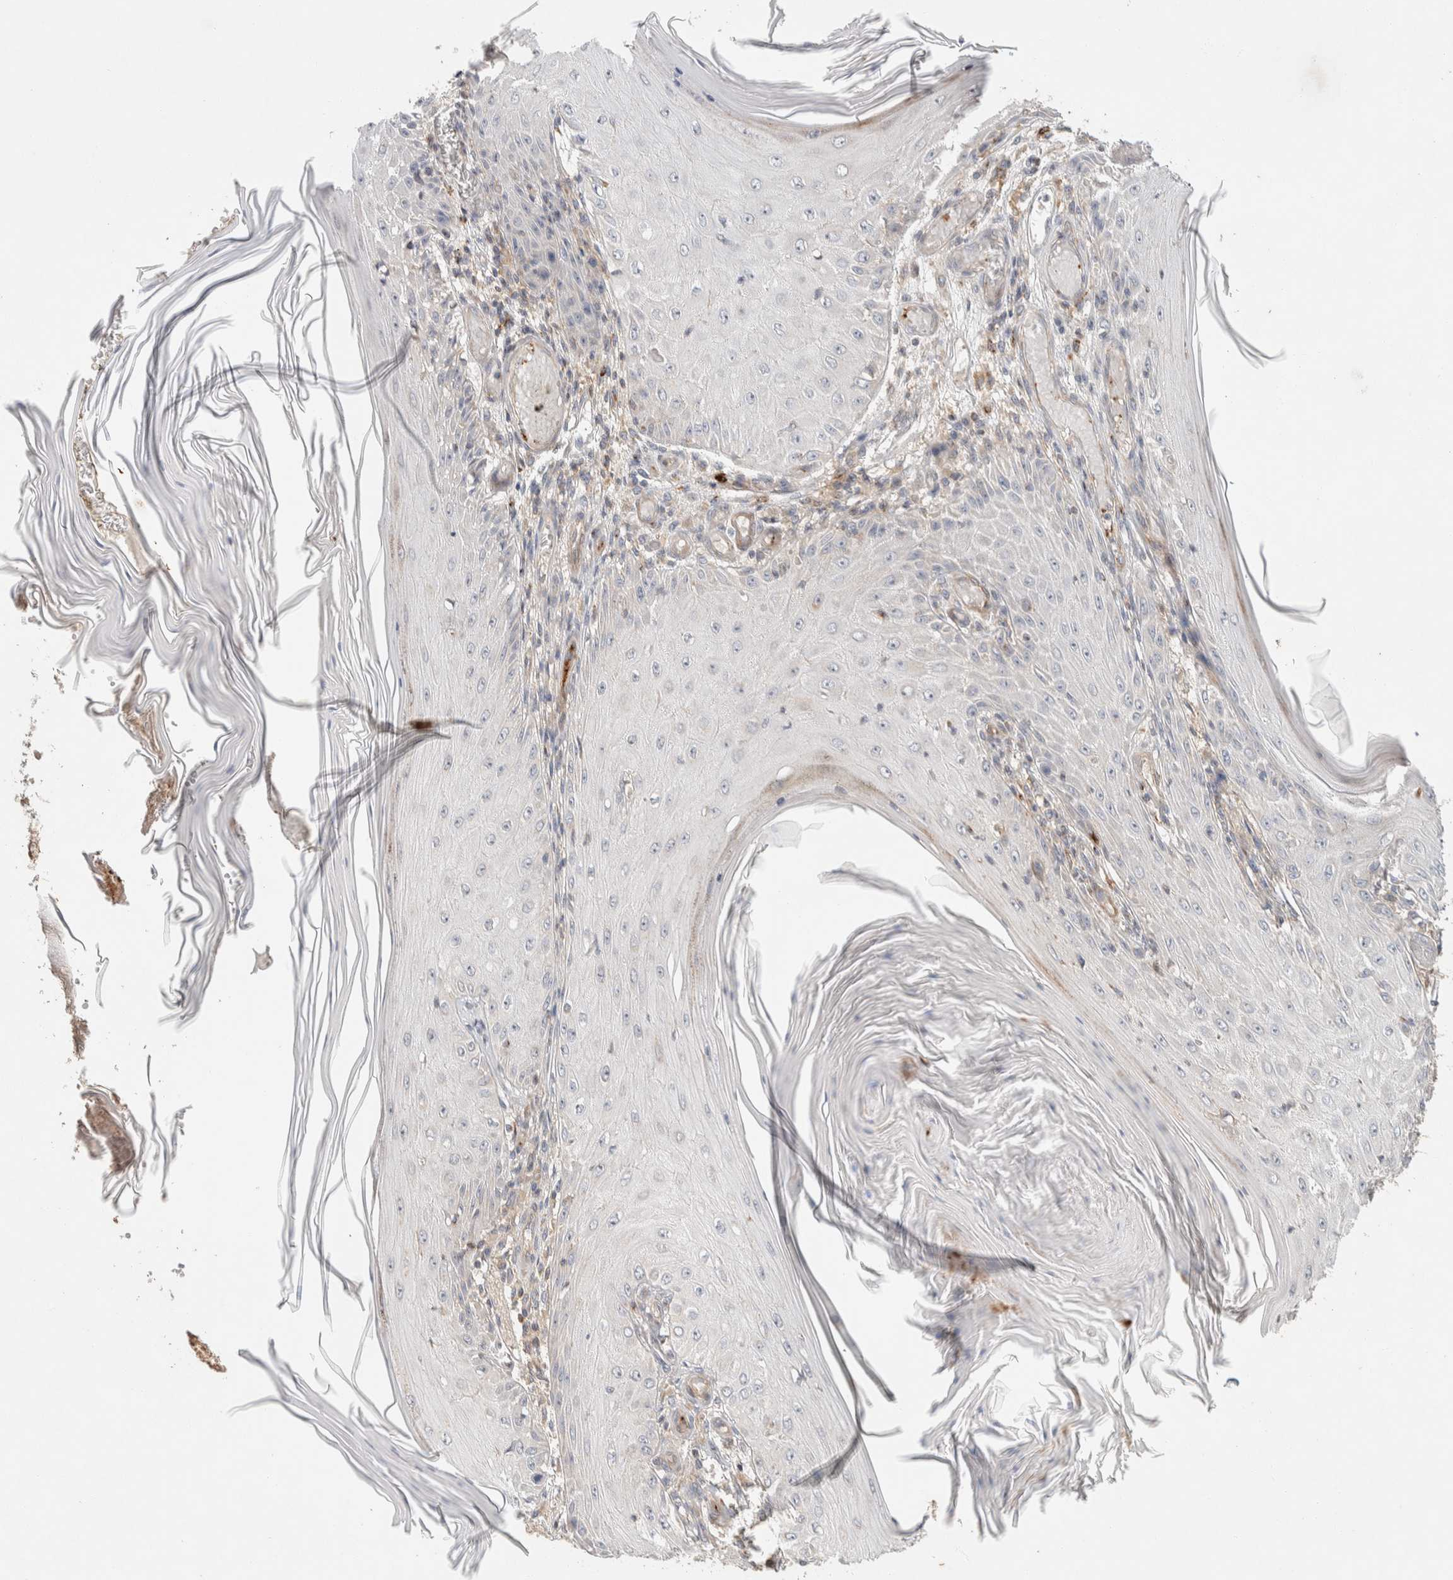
{"staining": {"intensity": "negative", "quantity": "none", "location": "none"}, "tissue": "skin cancer", "cell_type": "Tumor cells", "image_type": "cancer", "snomed": [{"axis": "morphology", "description": "Squamous cell carcinoma, NOS"}, {"axis": "topography", "description": "Skin"}], "caption": "Photomicrograph shows no protein positivity in tumor cells of skin squamous cell carcinoma tissue.", "gene": "KIF9", "patient": {"sex": "female", "age": 73}}